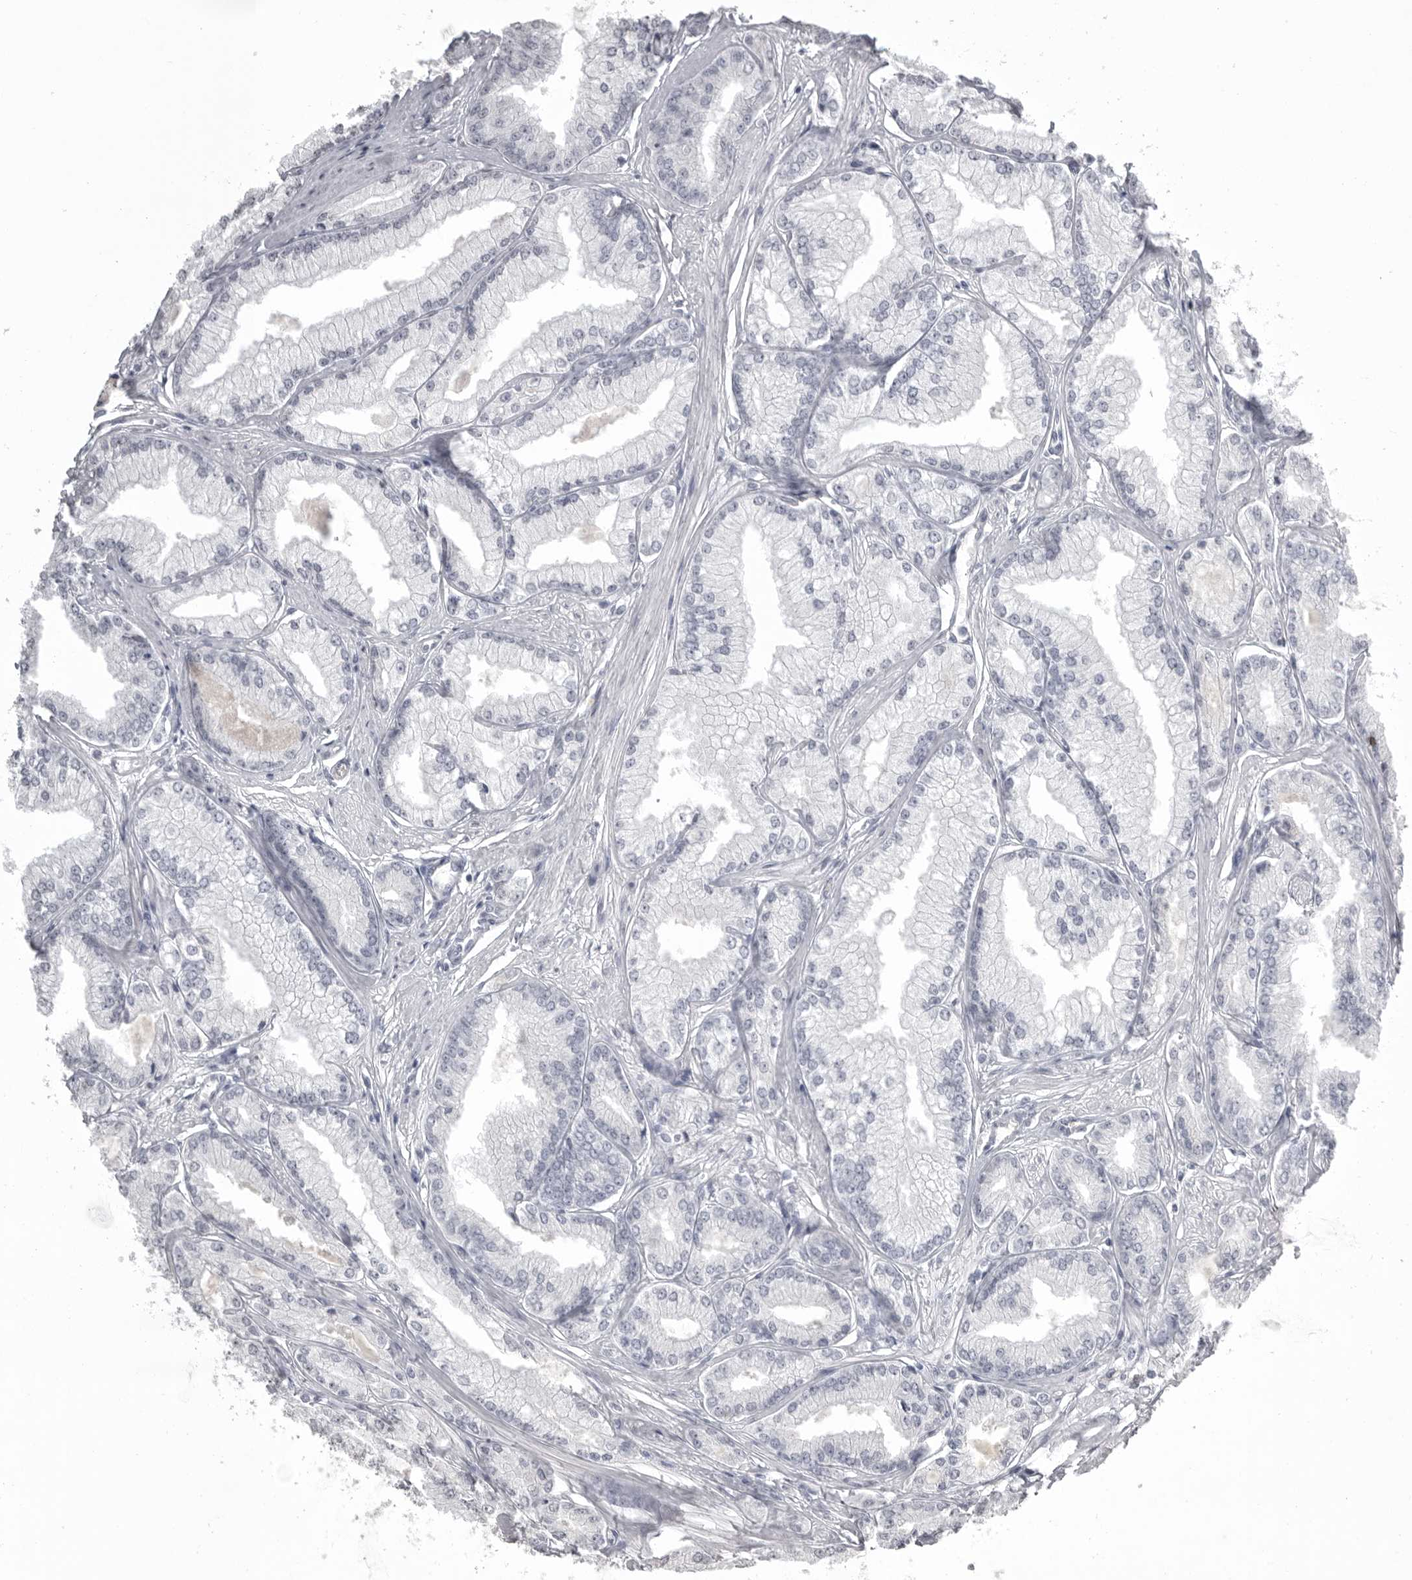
{"staining": {"intensity": "negative", "quantity": "none", "location": "none"}, "tissue": "prostate cancer", "cell_type": "Tumor cells", "image_type": "cancer", "snomed": [{"axis": "morphology", "description": "Adenocarcinoma, Low grade"}, {"axis": "topography", "description": "Prostate"}], "caption": "Immunohistochemistry micrograph of neoplastic tissue: adenocarcinoma (low-grade) (prostate) stained with DAB displays no significant protein positivity in tumor cells.", "gene": "GNLY", "patient": {"sex": "male", "age": 52}}